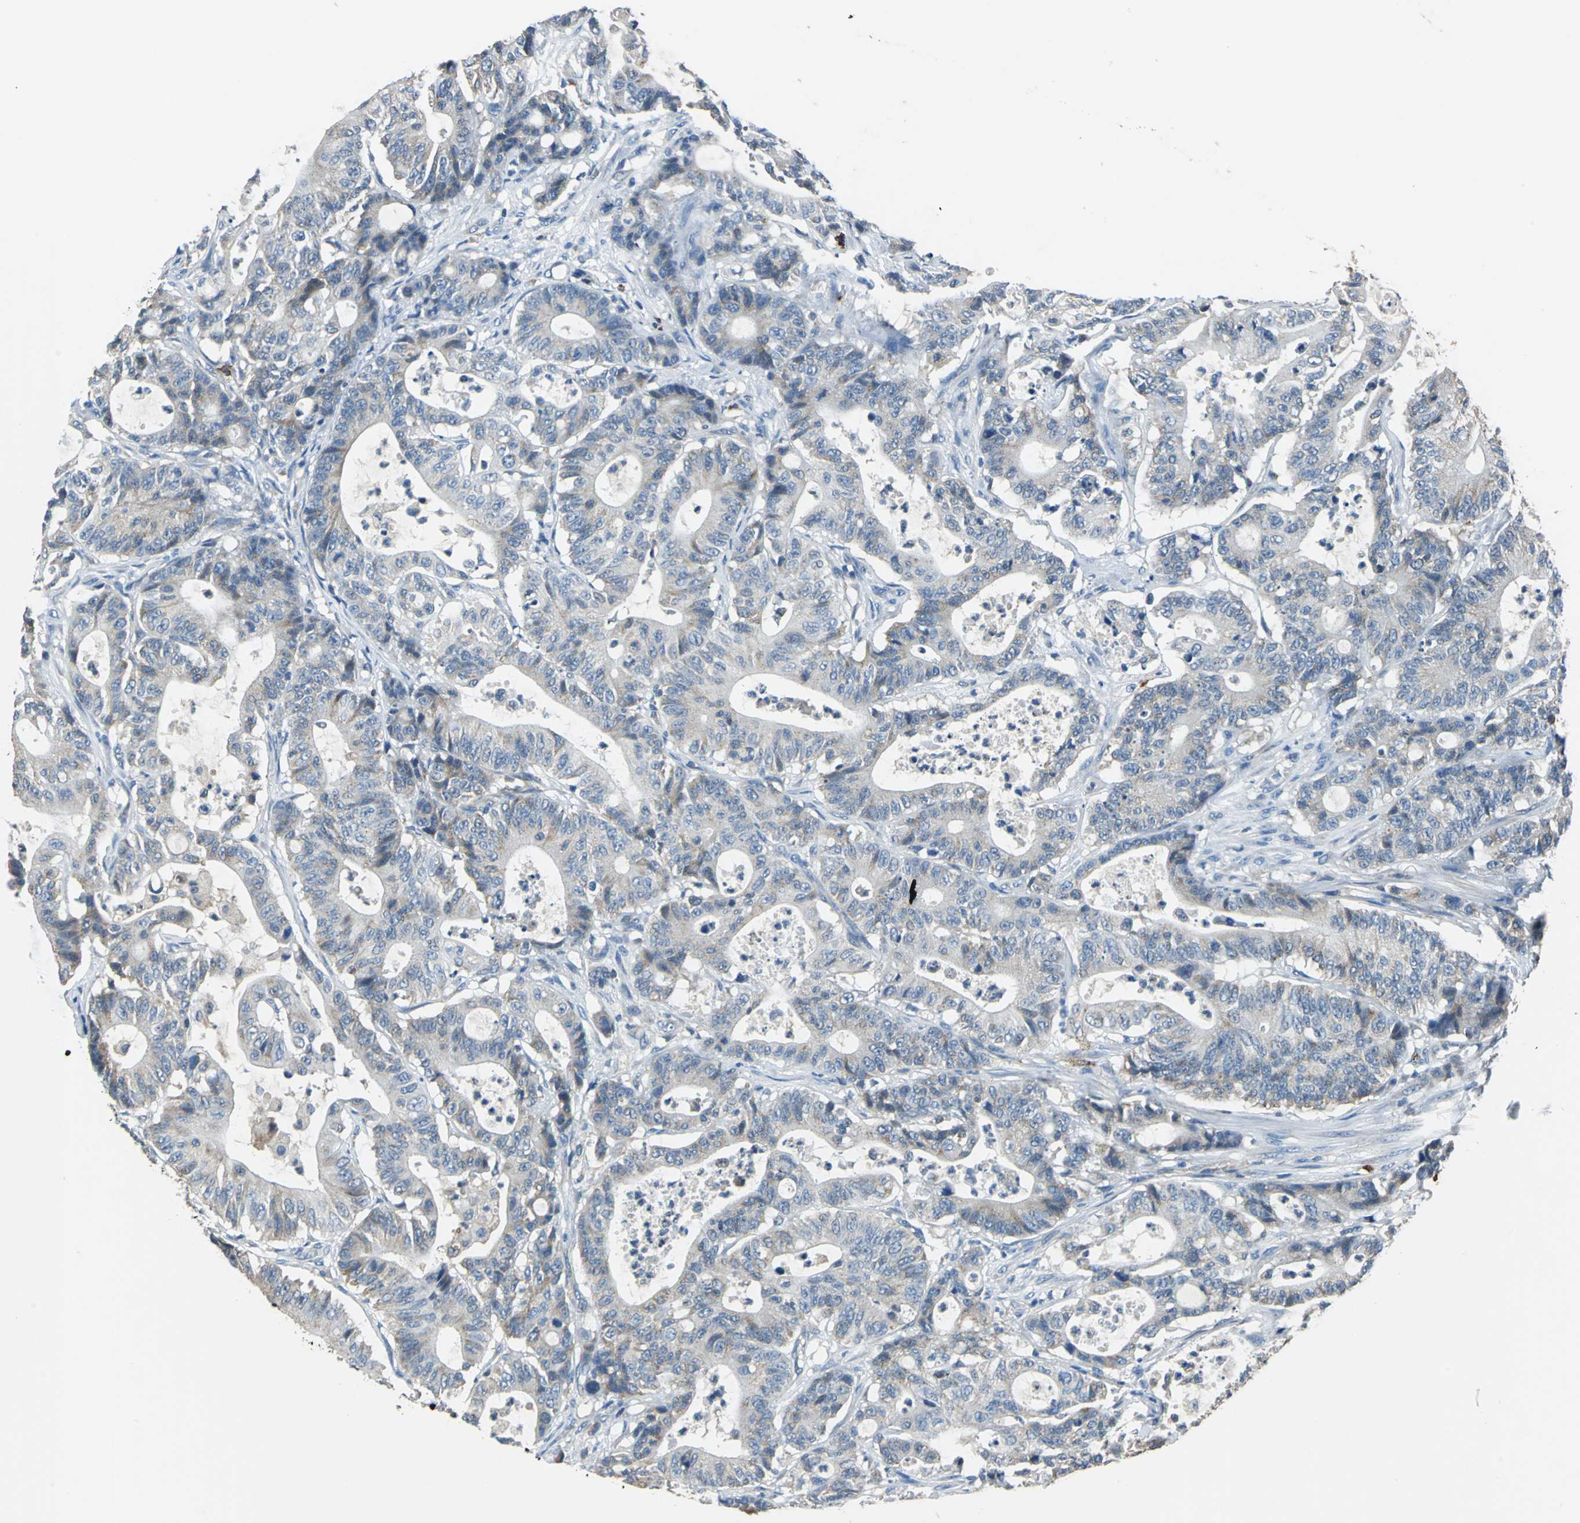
{"staining": {"intensity": "weak", "quantity": ">75%", "location": "cytoplasmic/membranous"}, "tissue": "colorectal cancer", "cell_type": "Tumor cells", "image_type": "cancer", "snomed": [{"axis": "morphology", "description": "Adenocarcinoma, NOS"}, {"axis": "topography", "description": "Colon"}], "caption": "Immunohistochemistry (IHC) (DAB) staining of colorectal cancer (adenocarcinoma) demonstrates weak cytoplasmic/membranous protein positivity in approximately >75% of tumor cells. The staining was performed using DAB (3,3'-diaminobenzidine), with brown indicating positive protein expression. Nuclei are stained blue with hematoxylin.", "gene": "CPA3", "patient": {"sex": "female", "age": 84}}